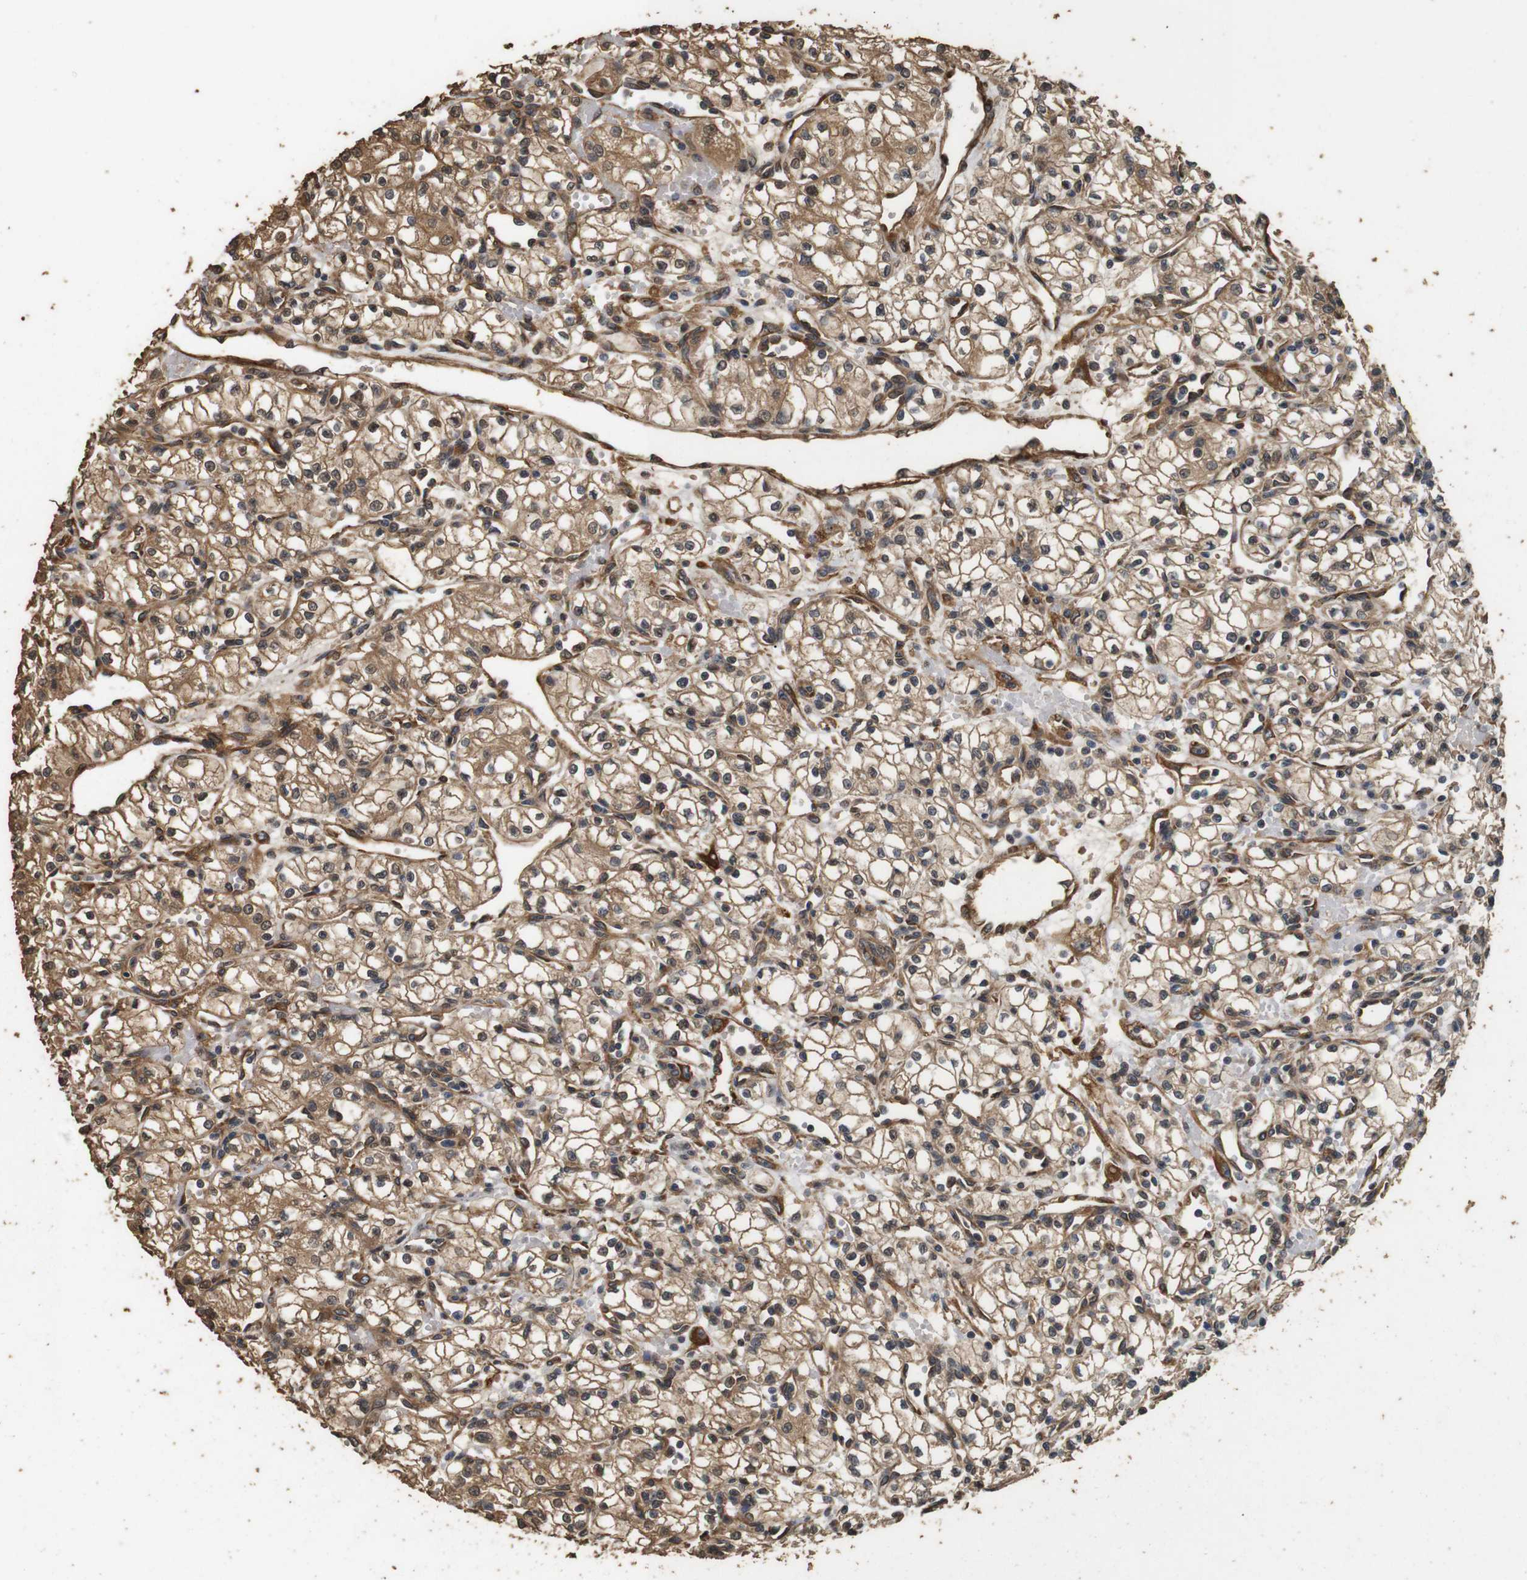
{"staining": {"intensity": "moderate", "quantity": ">75%", "location": "cytoplasmic/membranous"}, "tissue": "renal cancer", "cell_type": "Tumor cells", "image_type": "cancer", "snomed": [{"axis": "morphology", "description": "Normal tissue, NOS"}, {"axis": "morphology", "description": "Adenocarcinoma, NOS"}, {"axis": "topography", "description": "Kidney"}], "caption": "A brown stain shows moderate cytoplasmic/membranous expression of a protein in renal adenocarcinoma tumor cells.", "gene": "CNPY4", "patient": {"sex": "male", "age": 59}}